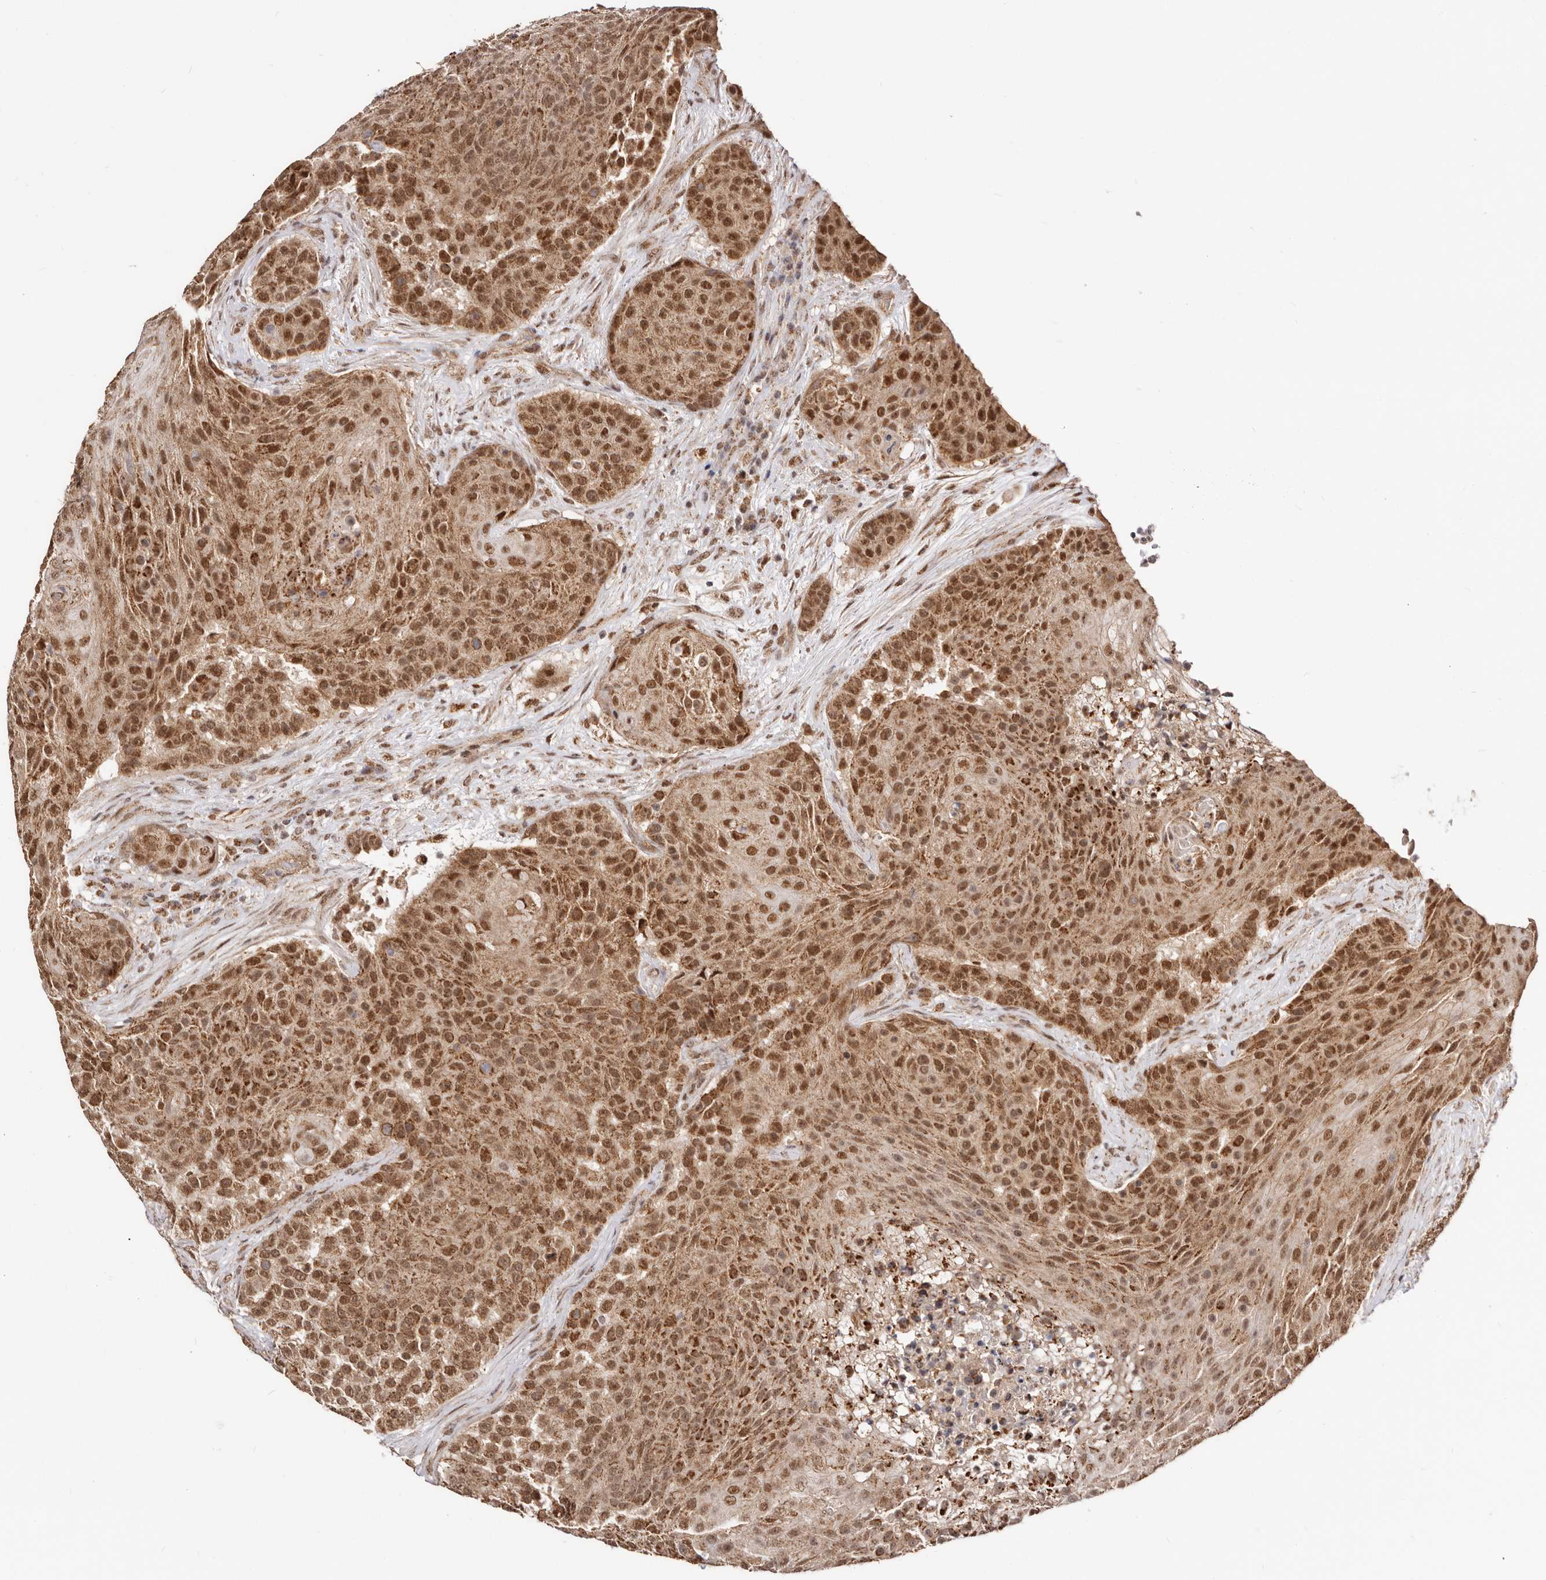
{"staining": {"intensity": "strong", "quantity": ">75%", "location": "cytoplasmic/membranous,nuclear"}, "tissue": "urothelial cancer", "cell_type": "Tumor cells", "image_type": "cancer", "snomed": [{"axis": "morphology", "description": "Urothelial carcinoma, High grade"}, {"axis": "topography", "description": "Urinary bladder"}], "caption": "This is a photomicrograph of immunohistochemistry staining of urothelial carcinoma (high-grade), which shows strong positivity in the cytoplasmic/membranous and nuclear of tumor cells.", "gene": "SEC14L1", "patient": {"sex": "female", "age": 63}}